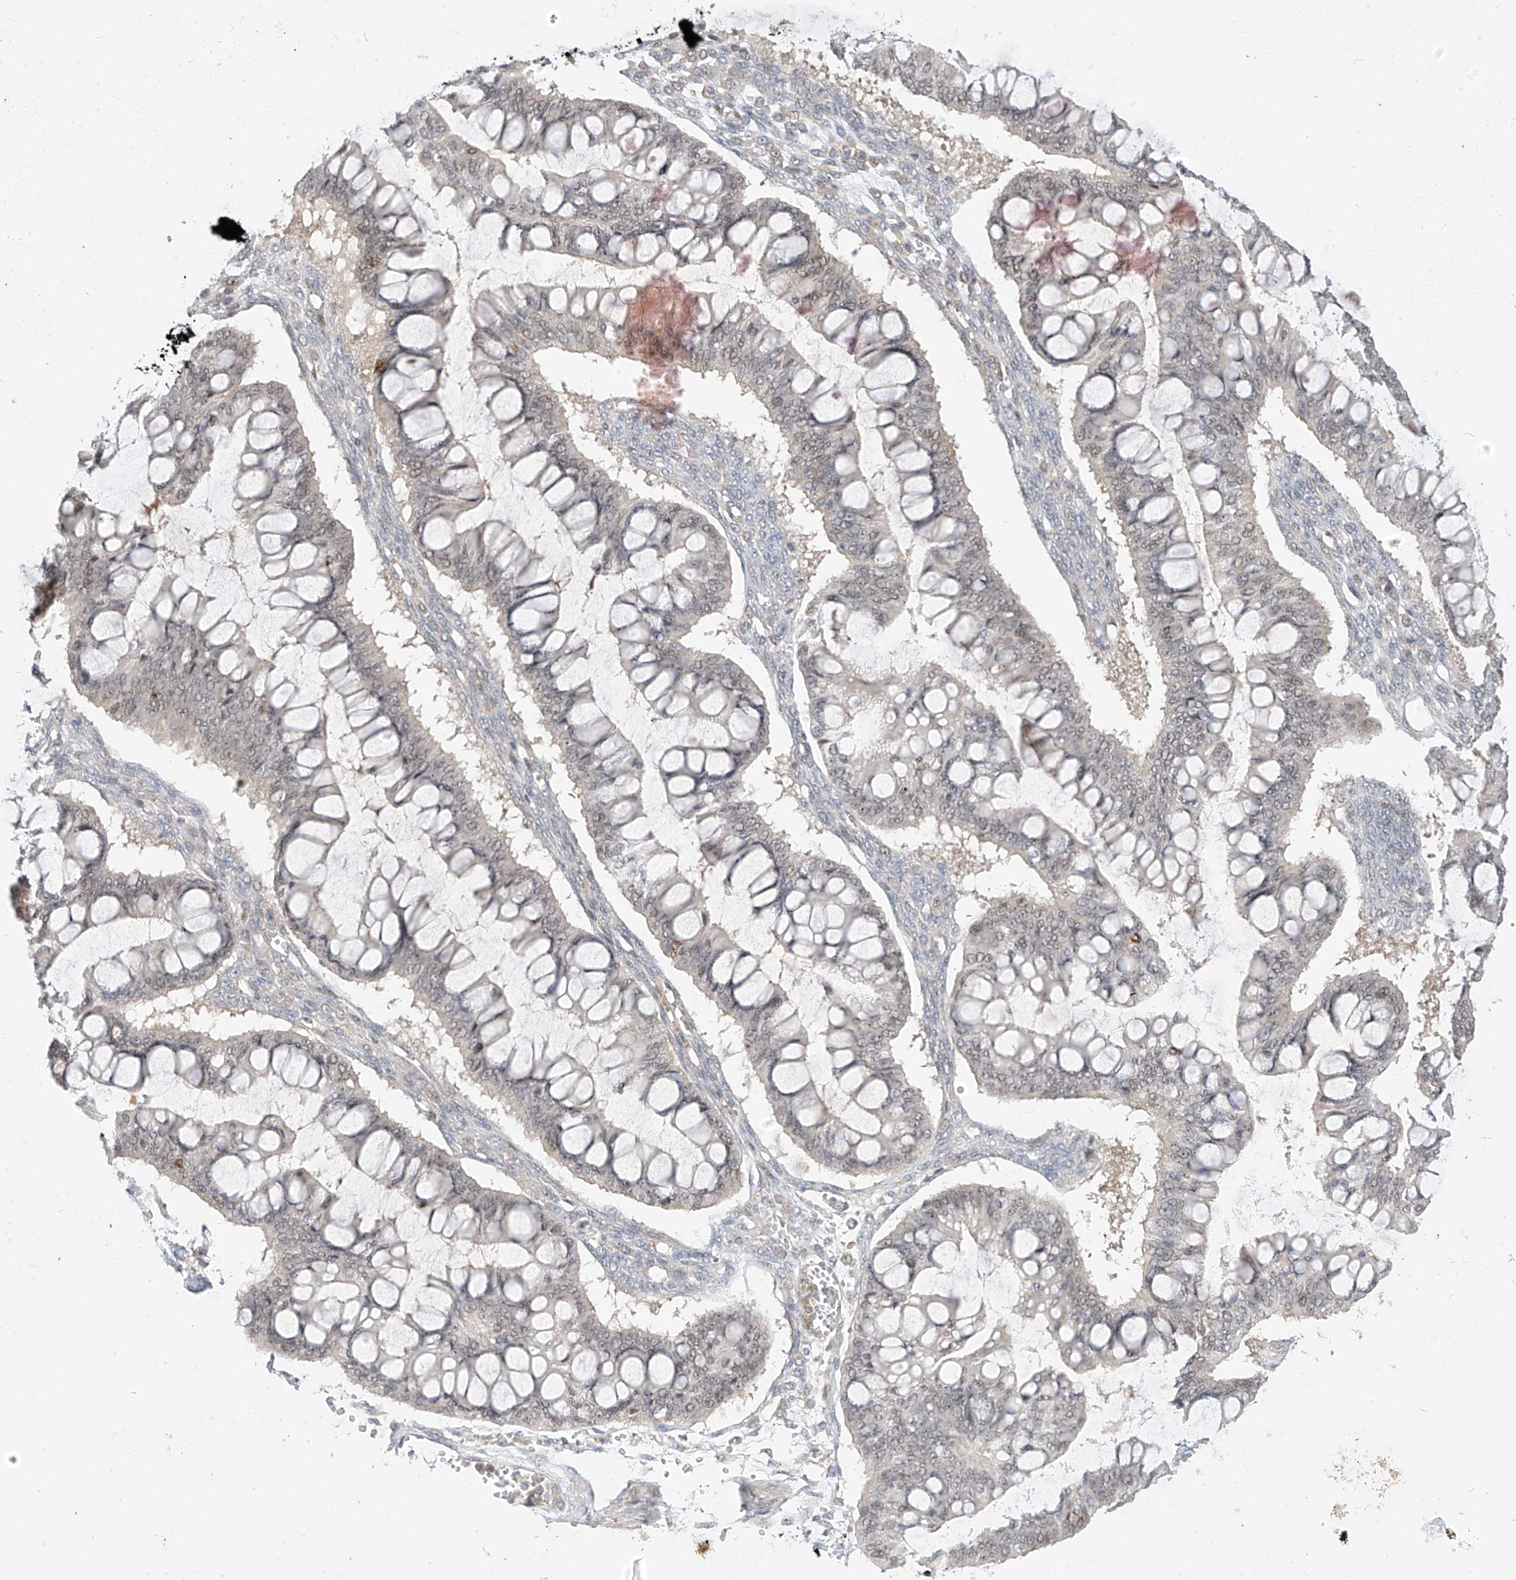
{"staining": {"intensity": "negative", "quantity": "none", "location": "none"}, "tissue": "ovarian cancer", "cell_type": "Tumor cells", "image_type": "cancer", "snomed": [{"axis": "morphology", "description": "Cystadenocarcinoma, mucinous, NOS"}, {"axis": "topography", "description": "Ovary"}], "caption": "This image is of ovarian cancer stained with IHC to label a protein in brown with the nuclei are counter-stained blue. There is no expression in tumor cells.", "gene": "MRTFA", "patient": {"sex": "female", "age": 73}}